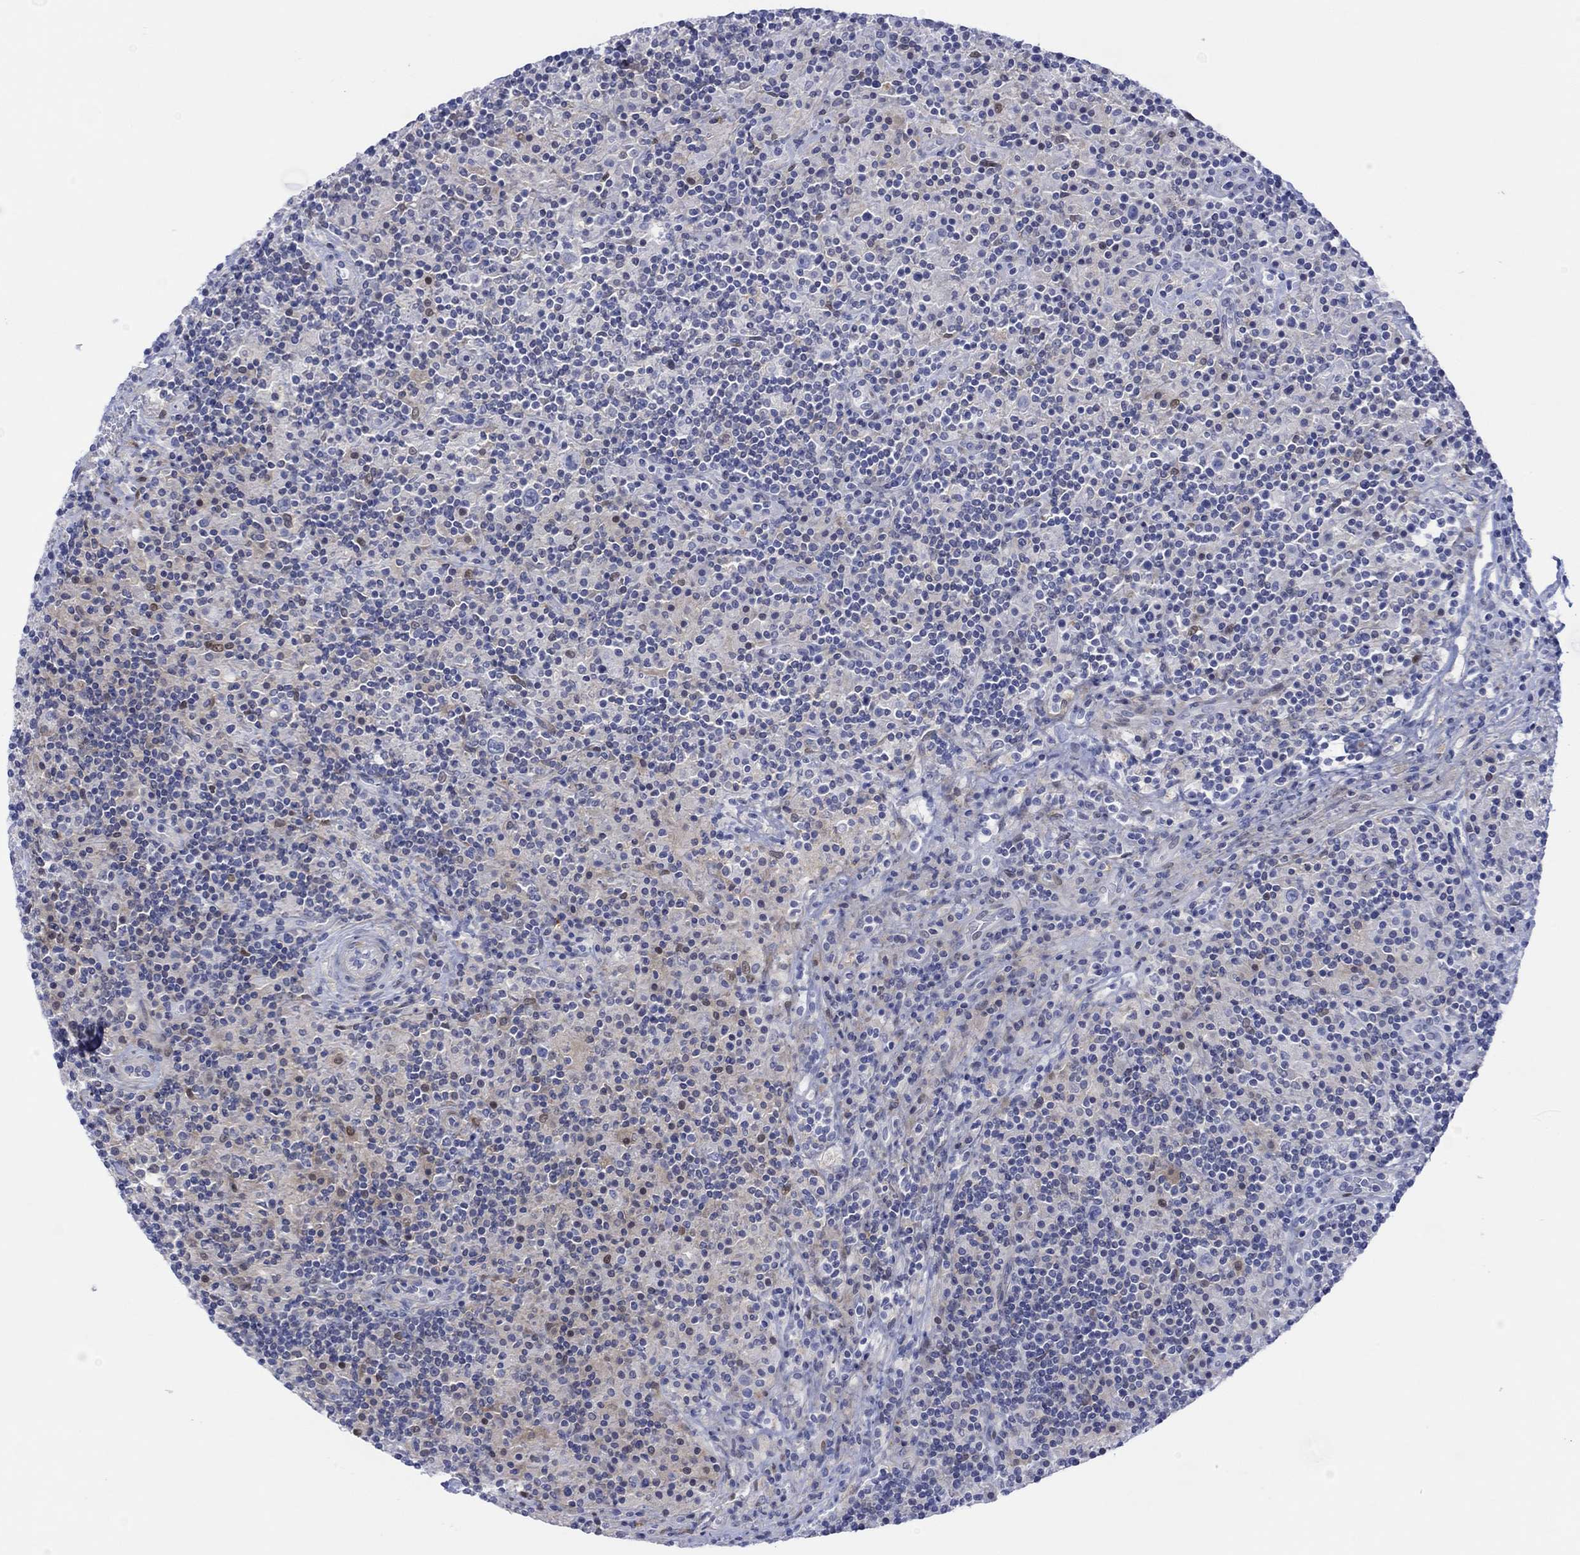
{"staining": {"intensity": "negative", "quantity": "none", "location": "none"}, "tissue": "lymphoma", "cell_type": "Tumor cells", "image_type": "cancer", "snomed": [{"axis": "morphology", "description": "Hodgkin's disease, NOS"}, {"axis": "topography", "description": "Lymph node"}], "caption": "This photomicrograph is of lymphoma stained with IHC to label a protein in brown with the nuclei are counter-stained blue. There is no positivity in tumor cells.", "gene": "TLDC2", "patient": {"sex": "male", "age": 70}}